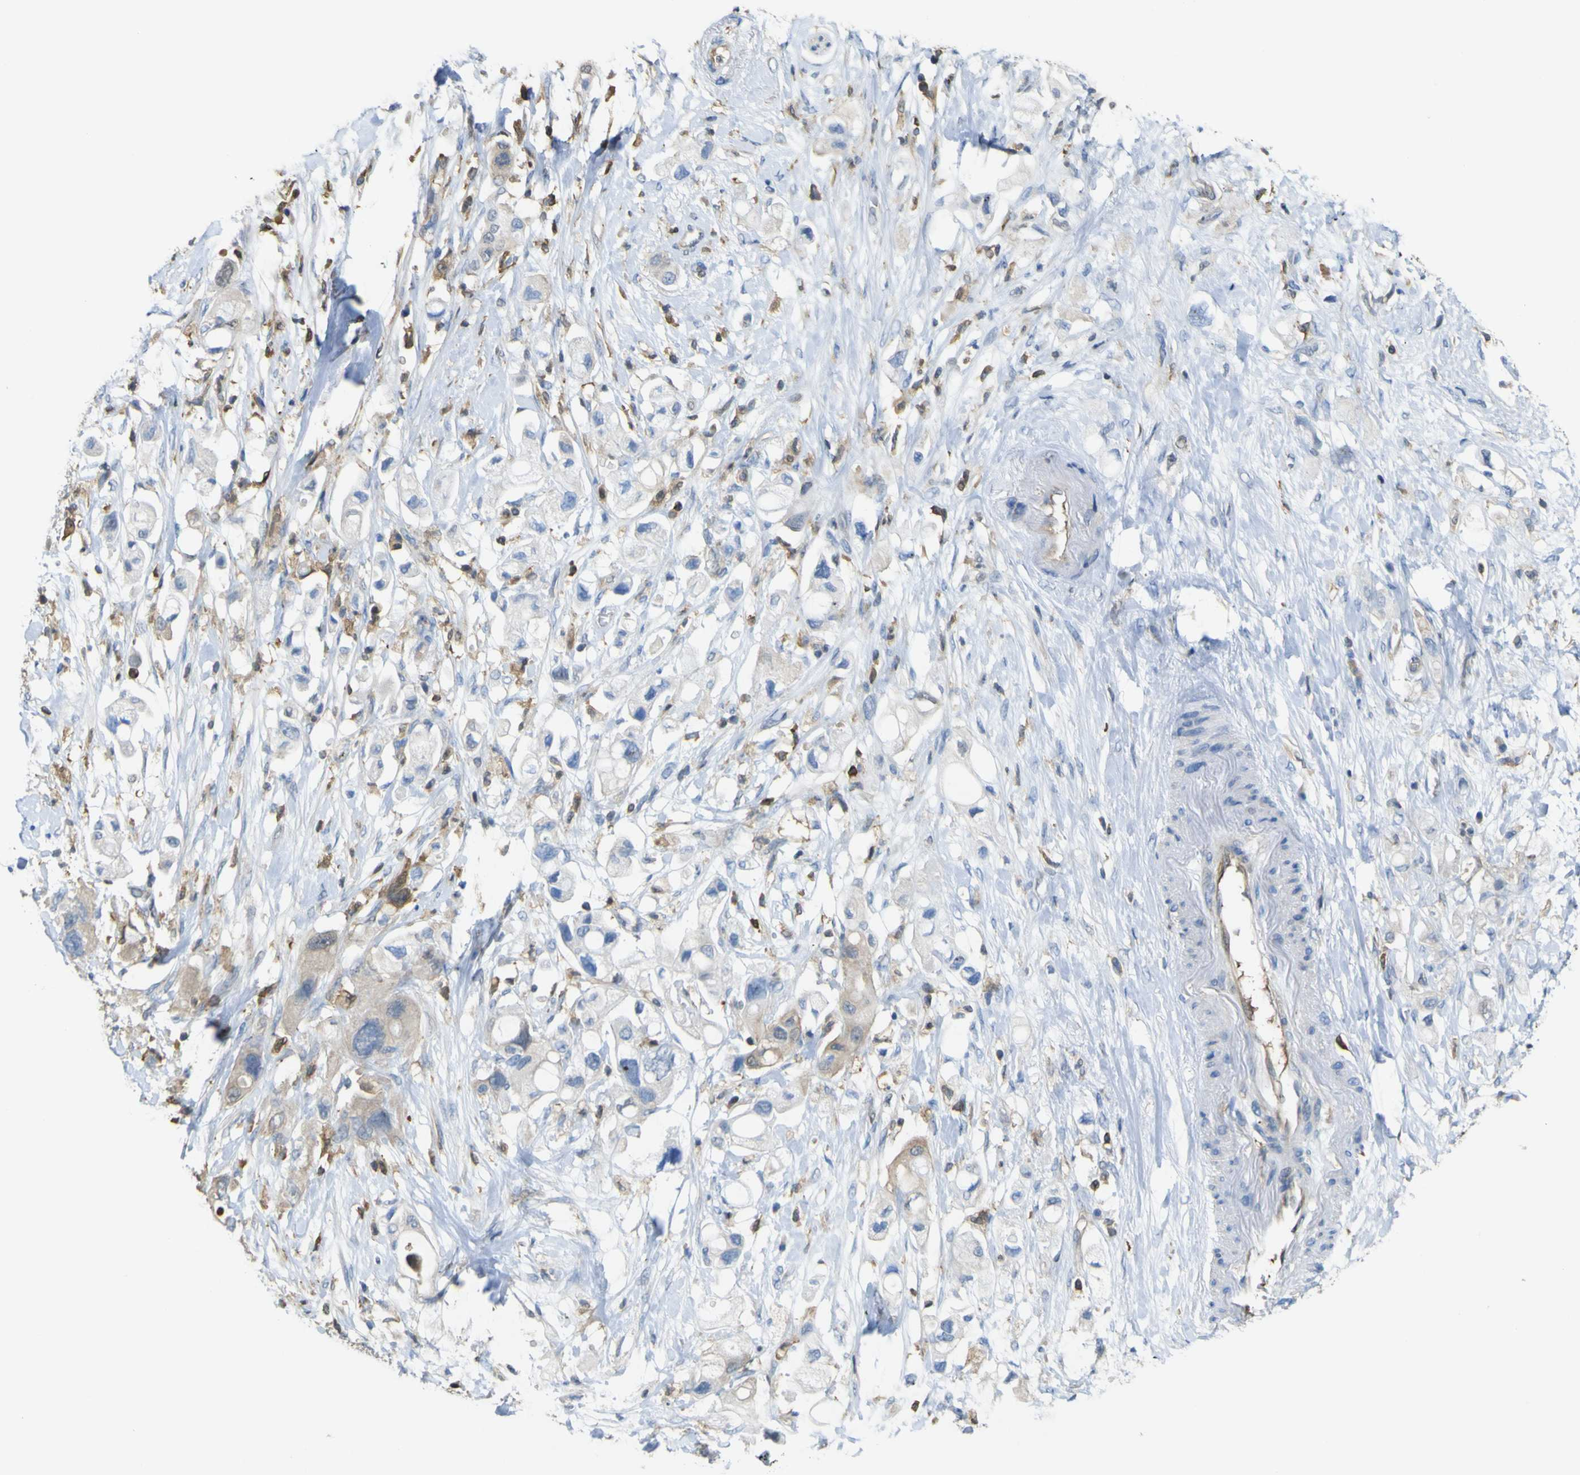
{"staining": {"intensity": "moderate", "quantity": "25%-75%", "location": "cytoplasmic/membranous"}, "tissue": "pancreatic cancer", "cell_type": "Tumor cells", "image_type": "cancer", "snomed": [{"axis": "morphology", "description": "Adenocarcinoma, NOS"}, {"axis": "topography", "description": "Pancreas"}], "caption": "Immunohistochemical staining of pancreatic adenocarcinoma demonstrates medium levels of moderate cytoplasmic/membranous staining in approximately 25%-75% of tumor cells. (Stains: DAB (3,3'-diaminobenzidine) in brown, nuclei in blue, Microscopy: brightfield microscopy at high magnification).", "gene": "ABHD3", "patient": {"sex": "female", "age": 56}}